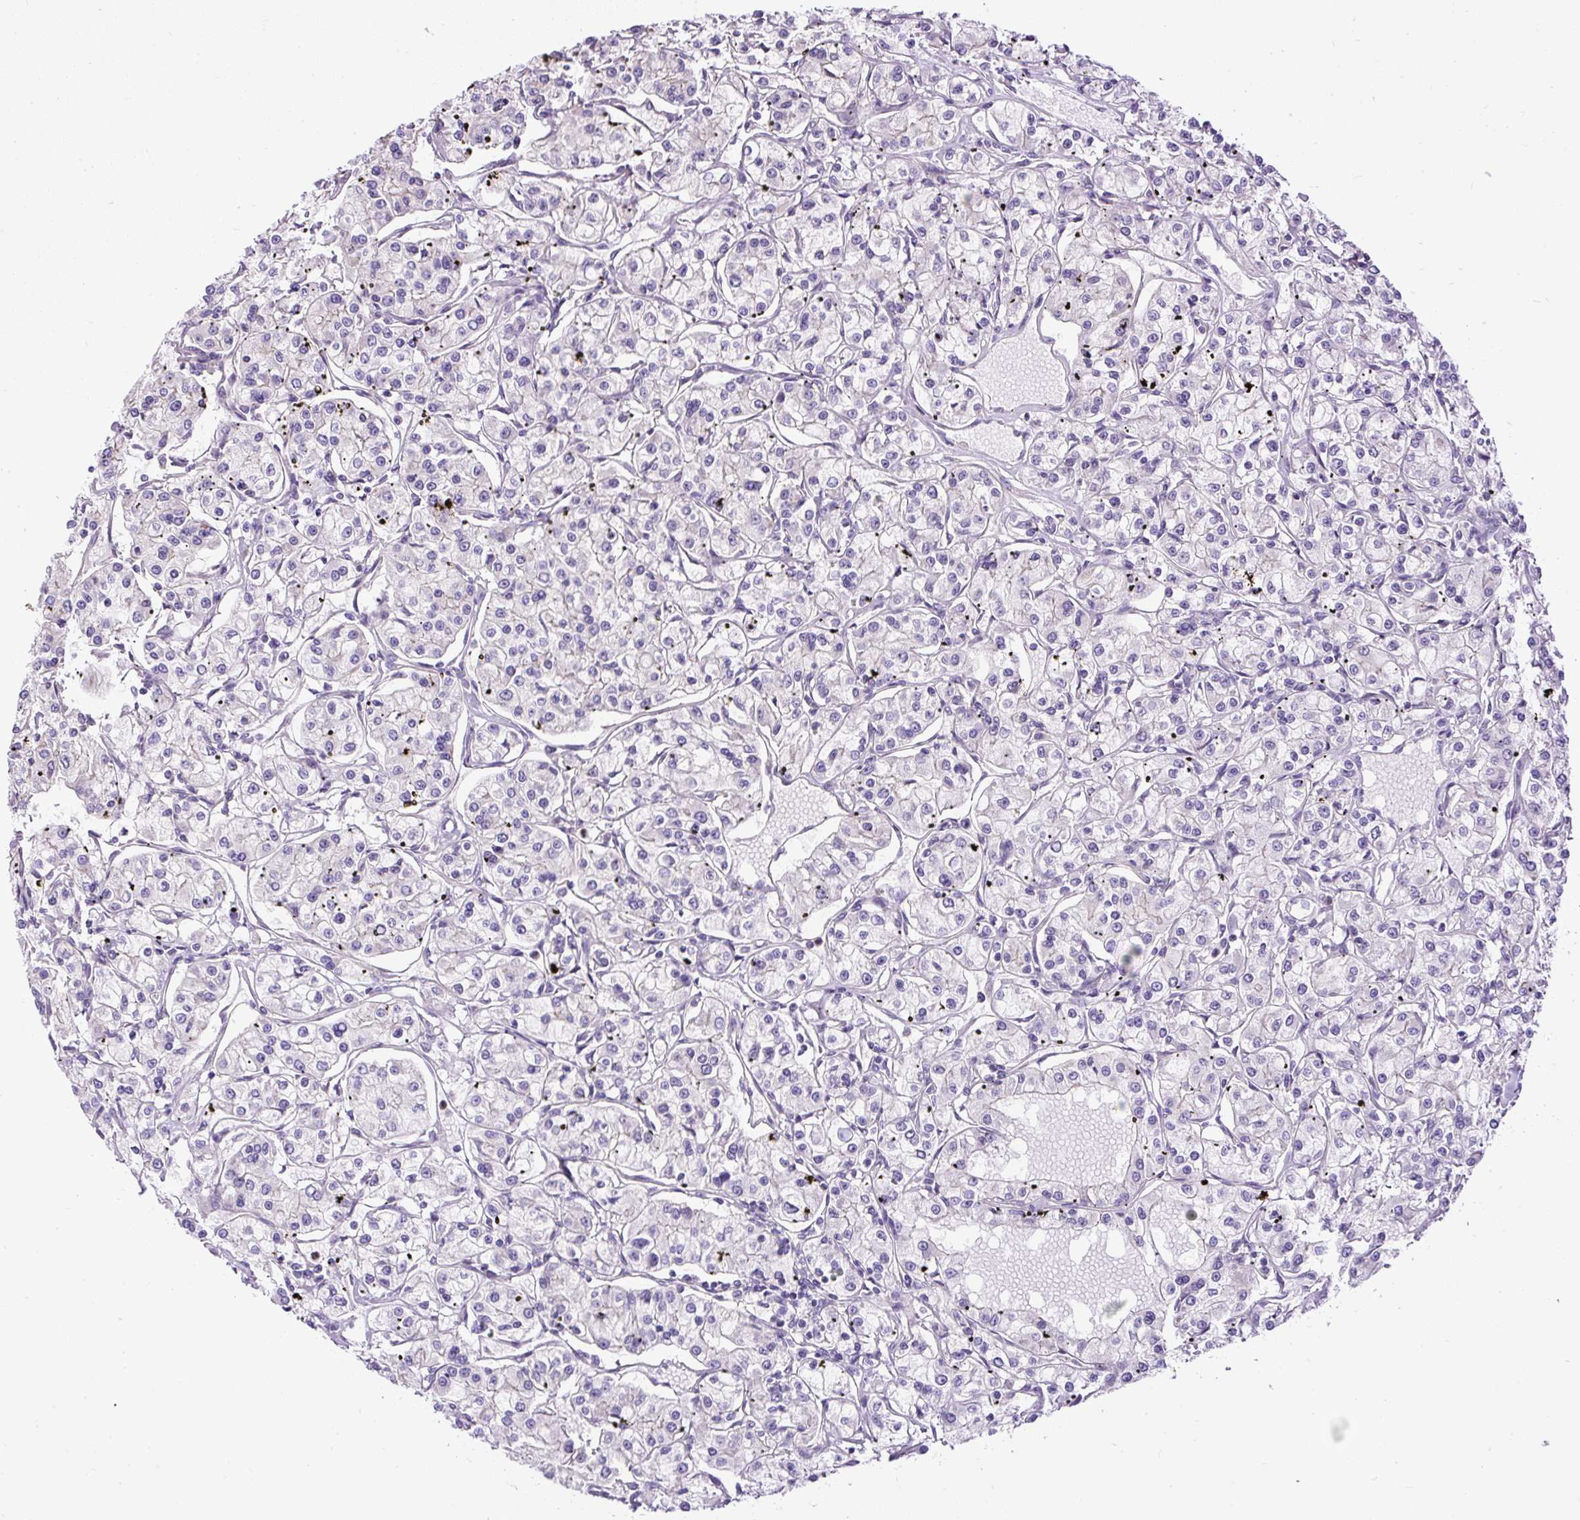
{"staining": {"intensity": "negative", "quantity": "none", "location": "none"}, "tissue": "renal cancer", "cell_type": "Tumor cells", "image_type": "cancer", "snomed": [{"axis": "morphology", "description": "Adenocarcinoma, NOS"}, {"axis": "topography", "description": "Kidney"}], "caption": "Renal adenocarcinoma was stained to show a protein in brown. There is no significant expression in tumor cells. (DAB (3,3'-diaminobenzidine) immunohistochemistry with hematoxylin counter stain).", "gene": "CFAP47", "patient": {"sex": "female", "age": 59}}